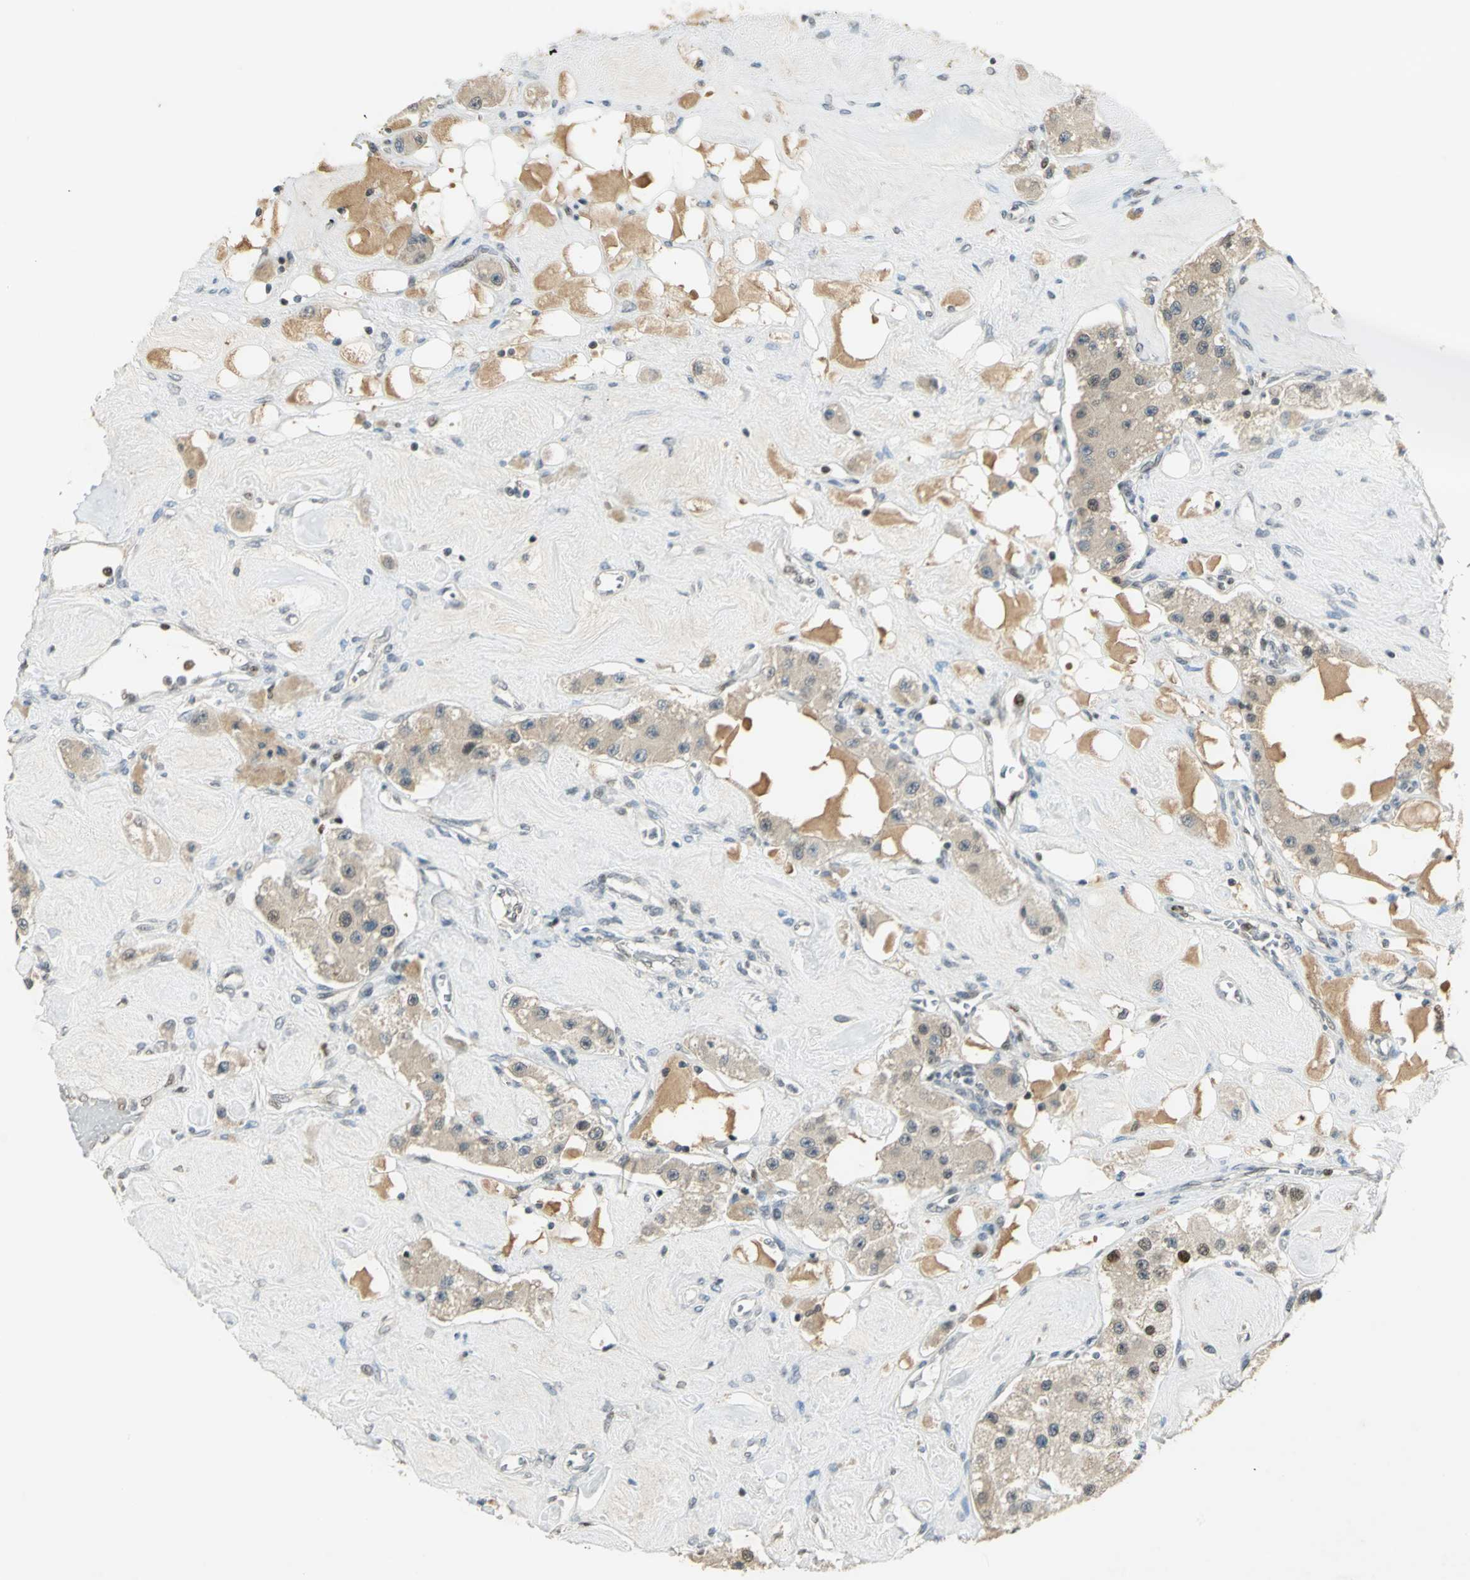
{"staining": {"intensity": "weak", "quantity": "25%-75%", "location": "cytoplasmic/membranous,nuclear"}, "tissue": "carcinoid", "cell_type": "Tumor cells", "image_type": "cancer", "snomed": [{"axis": "morphology", "description": "Carcinoid, malignant, NOS"}, {"axis": "topography", "description": "Pancreas"}], "caption": "IHC image of neoplastic tissue: human malignant carcinoid stained using immunohistochemistry (IHC) demonstrates low levels of weak protein expression localized specifically in the cytoplasmic/membranous and nuclear of tumor cells, appearing as a cytoplasmic/membranous and nuclear brown color.", "gene": "AK6", "patient": {"sex": "male", "age": 41}}